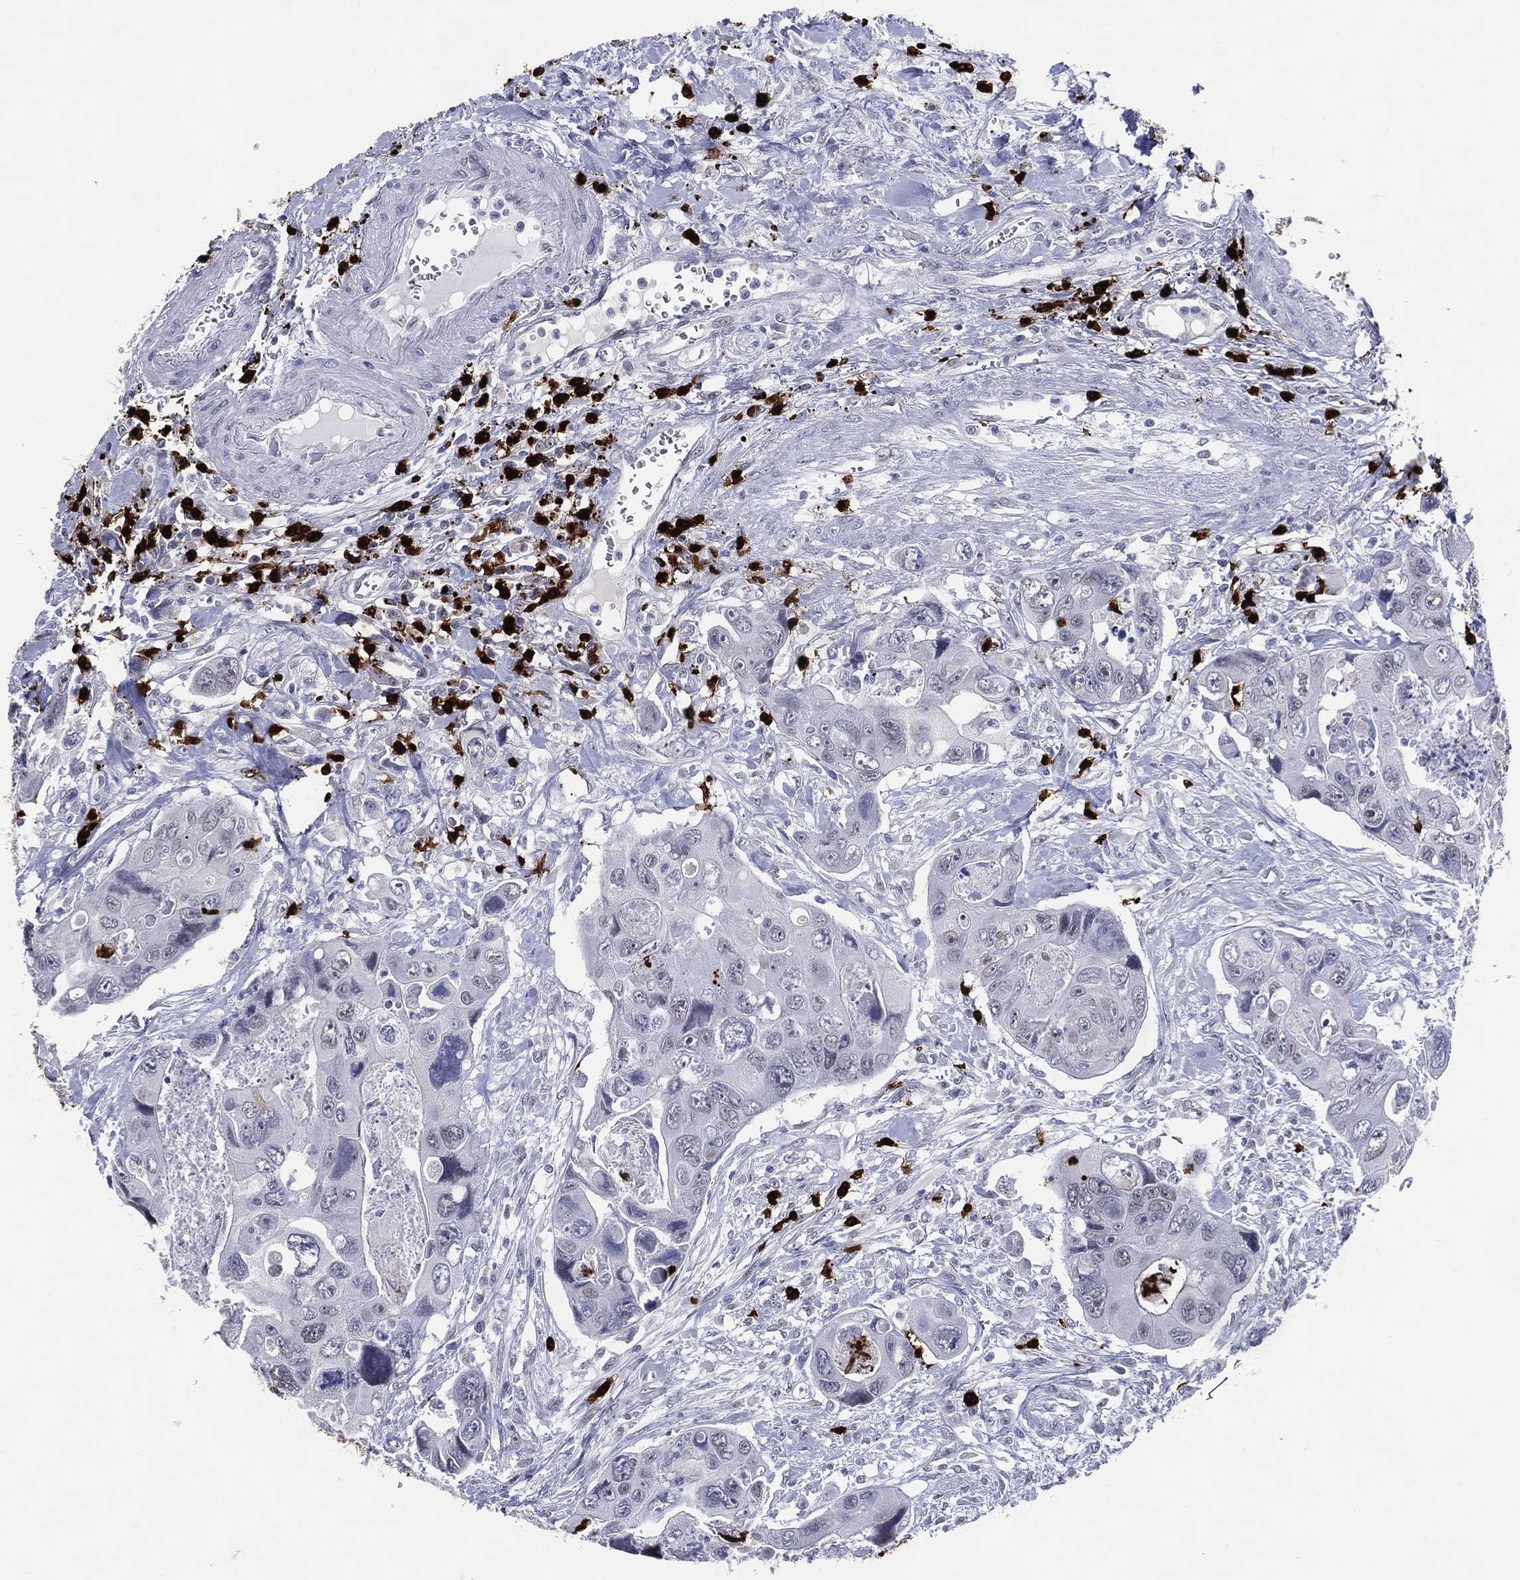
{"staining": {"intensity": "negative", "quantity": "none", "location": "none"}, "tissue": "colorectal cancer", "cell_type": "Tumor cells", "image_type": "cancer", "snomed": [{"axis": "morphology", "description": "Adenocarcinoma, NOS"}, {"axis": "topography", "description": "Rectum"}], "caption": "Tumor cells show no significant protein staining in colorectal adenocarcinoma. (DAB immunohistochemistry (IHC), high magnification).", "gene": "CFAP58", "patient": {"sex": "male", "age": 62}}